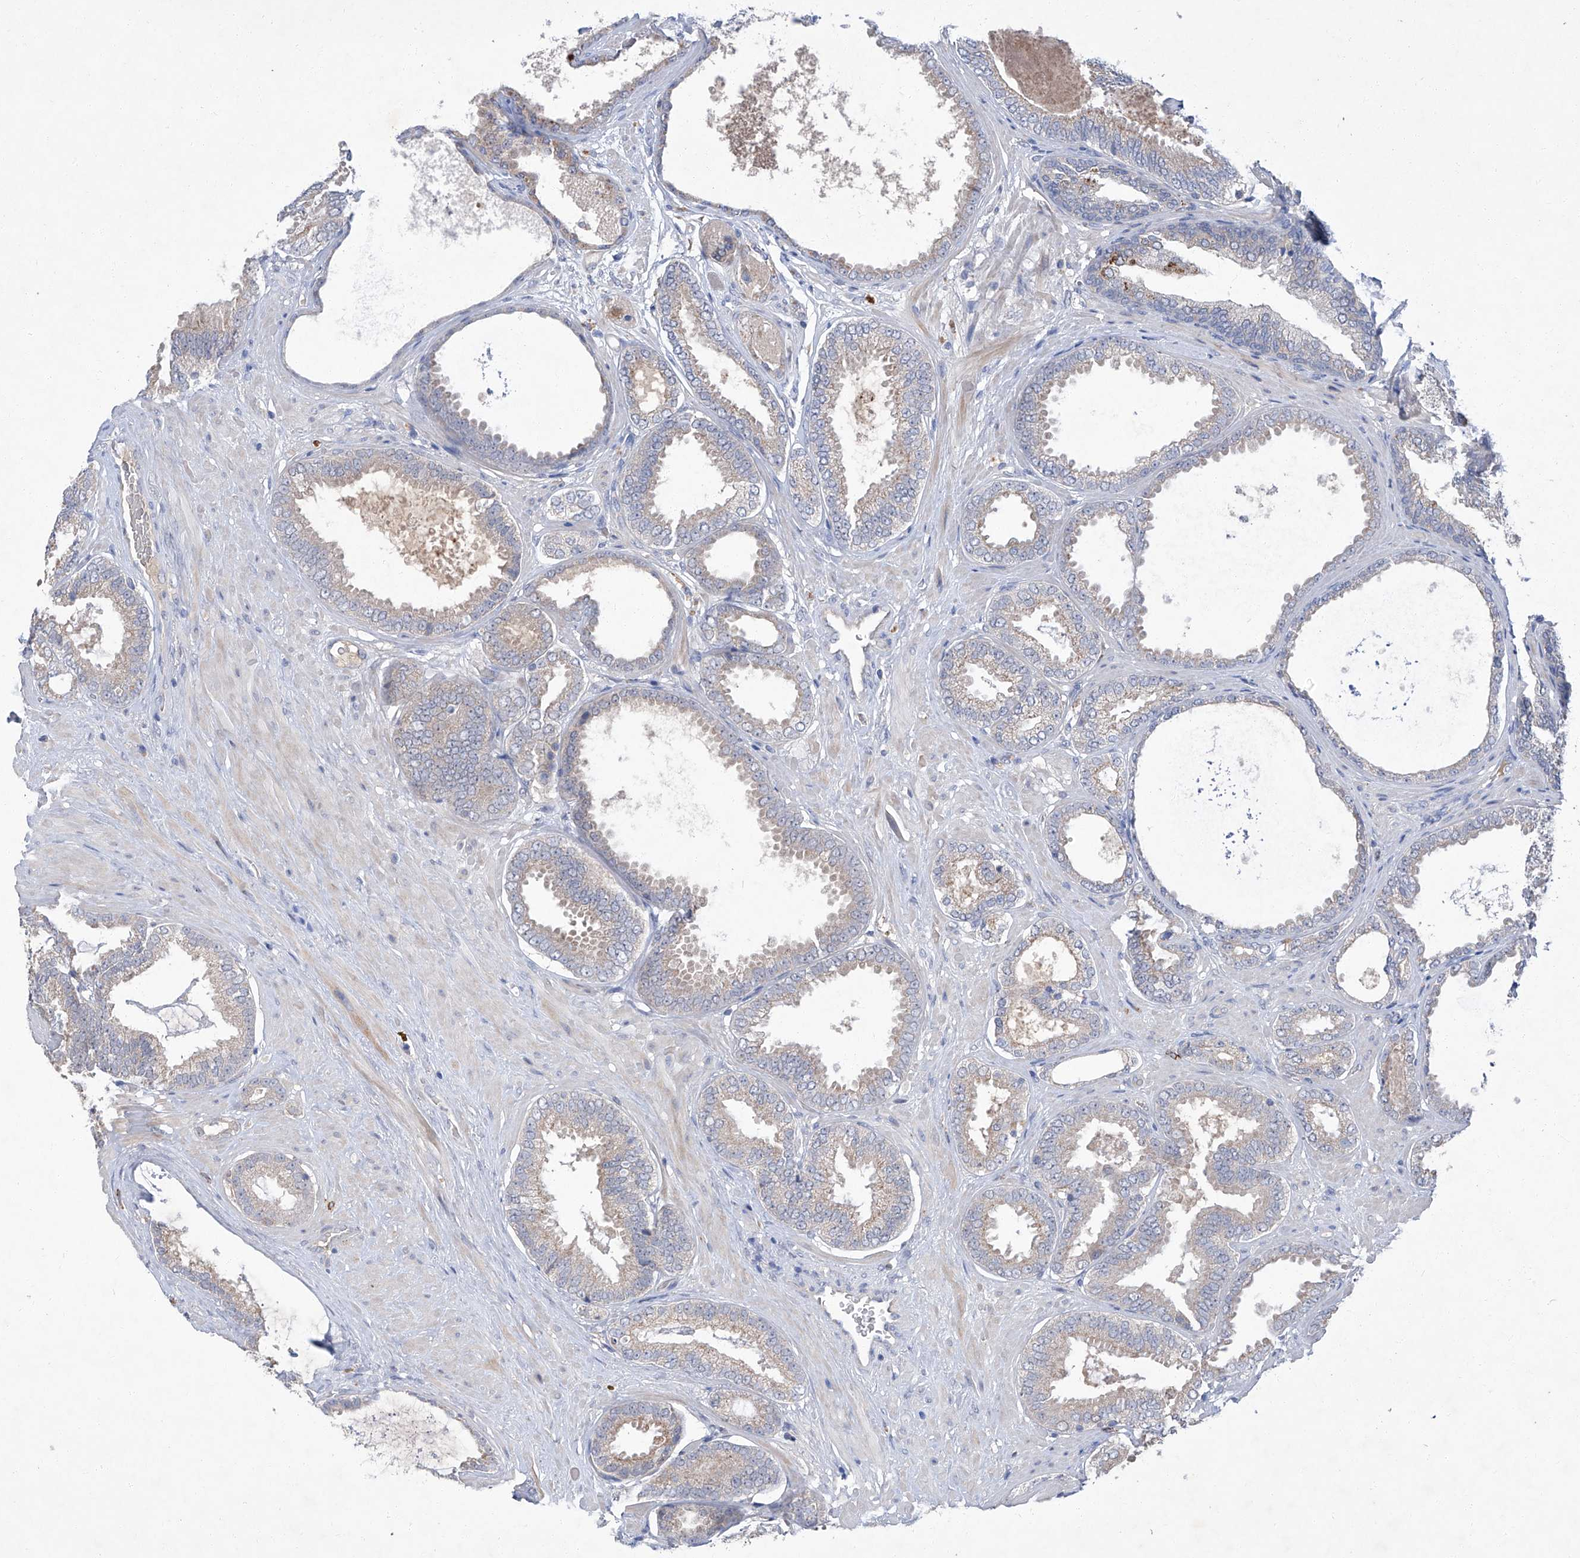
{"staining": {"intensity": "weak", "quantity": "25%-75%", "location": "cytoplasmic/membranous"}, "tissue": "prostate cancer", "cell_type": "Tumor cells", "image_type": "cancer", "snomed": [{"axis": "morphology", "description": "Adenocarcinoma, Low grade"}, {"axis": "topography", "description": "Prostate"}], "caption": "Tumor cells show weak cytoplasmic/membranous expression in approximately 25%-75% of cells in prostate cancer.", "gene": "SBK2", "patient": {"sex": "male", "age": 71}}